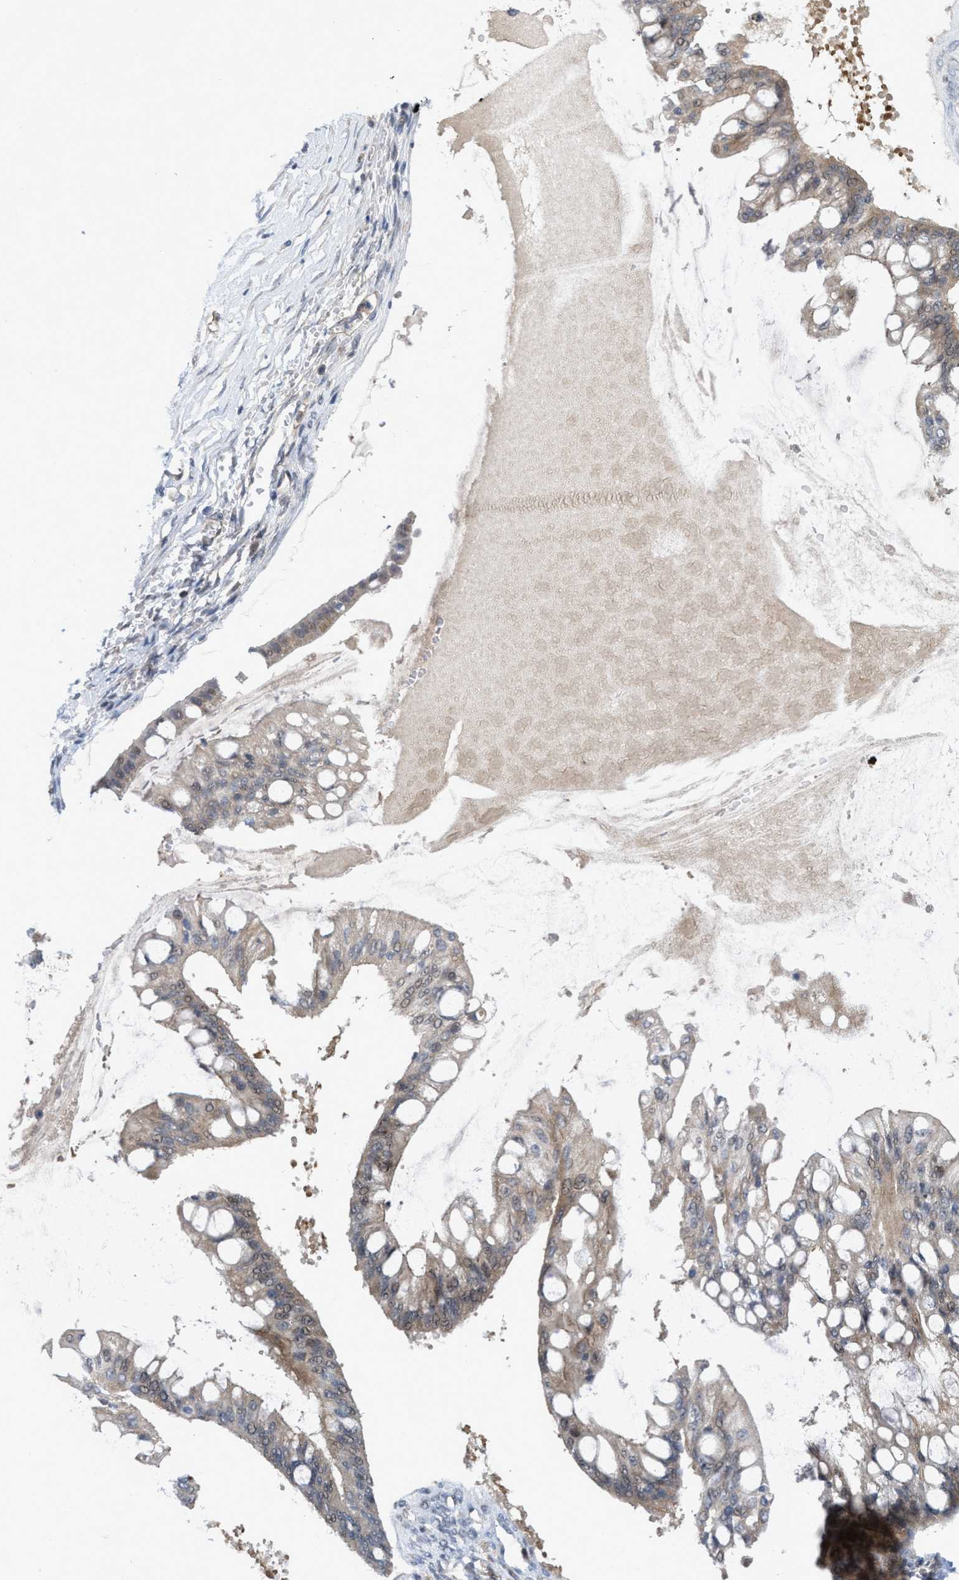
{"staining": {"intensity": "weak", "quantity": ">75%", "location": "cytoplasmic/membranous"}, "tissue": "ovarian cancer", "cell_type": "Tumor cells", "image_type": "cancer", "snomed": [{"axis": "morphology", "description": "Cystadenocarcinoma, mucinous, NOS"}, {"axis": "topography", "description": "Ovary"}], "caption": "Ovarian mucinous cystadenocarcinoma stained for a protein (brown) reveals weak cytoplasmic/membranous positive positivity in about >75% of tumor cells.", "gene": "LDAF1", "patient": {"sex": "female", "age": 73}}